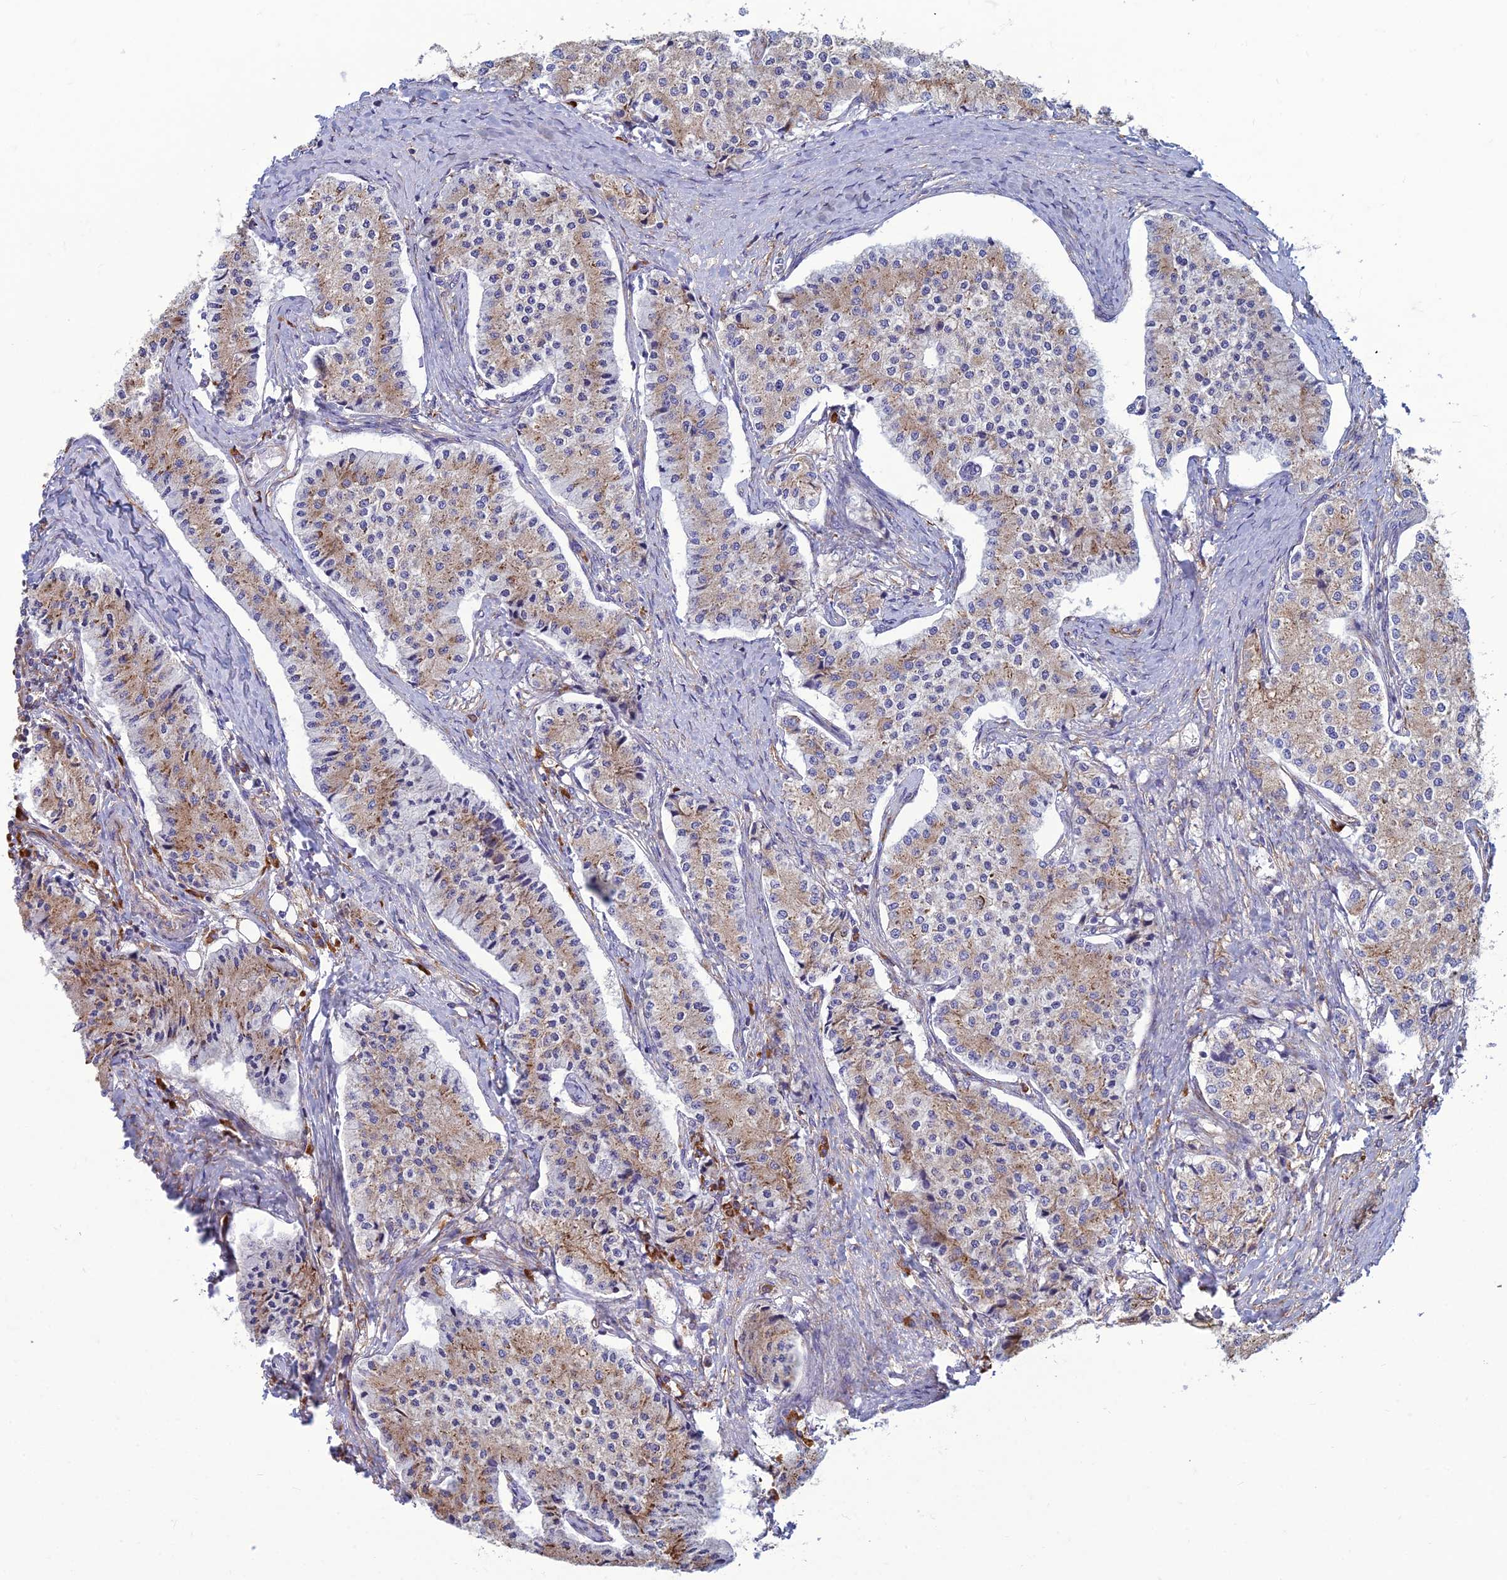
{"staining": {"intensity": "moderate", "quantity": "25%-75%", "location": "cytoplasmic/membranous"}, "tissue": "carcinoid", "cell_type": "Tumor cells", "image_type": "cancer", "snomed": [{"axis": "morphology", "description": "Carcinoid, malignant, NOS"}, {"axis": "topography", "description": "Colon"}], "caption": "DAB immunohistochemical staining of malignant carcinoid displays moderate cytoplasmic/membranous protein expression in about 25%-75% of tumor cells.", "gene": "RPL17-C18orf32", "patient": {"sex": "female", "age": 52}}